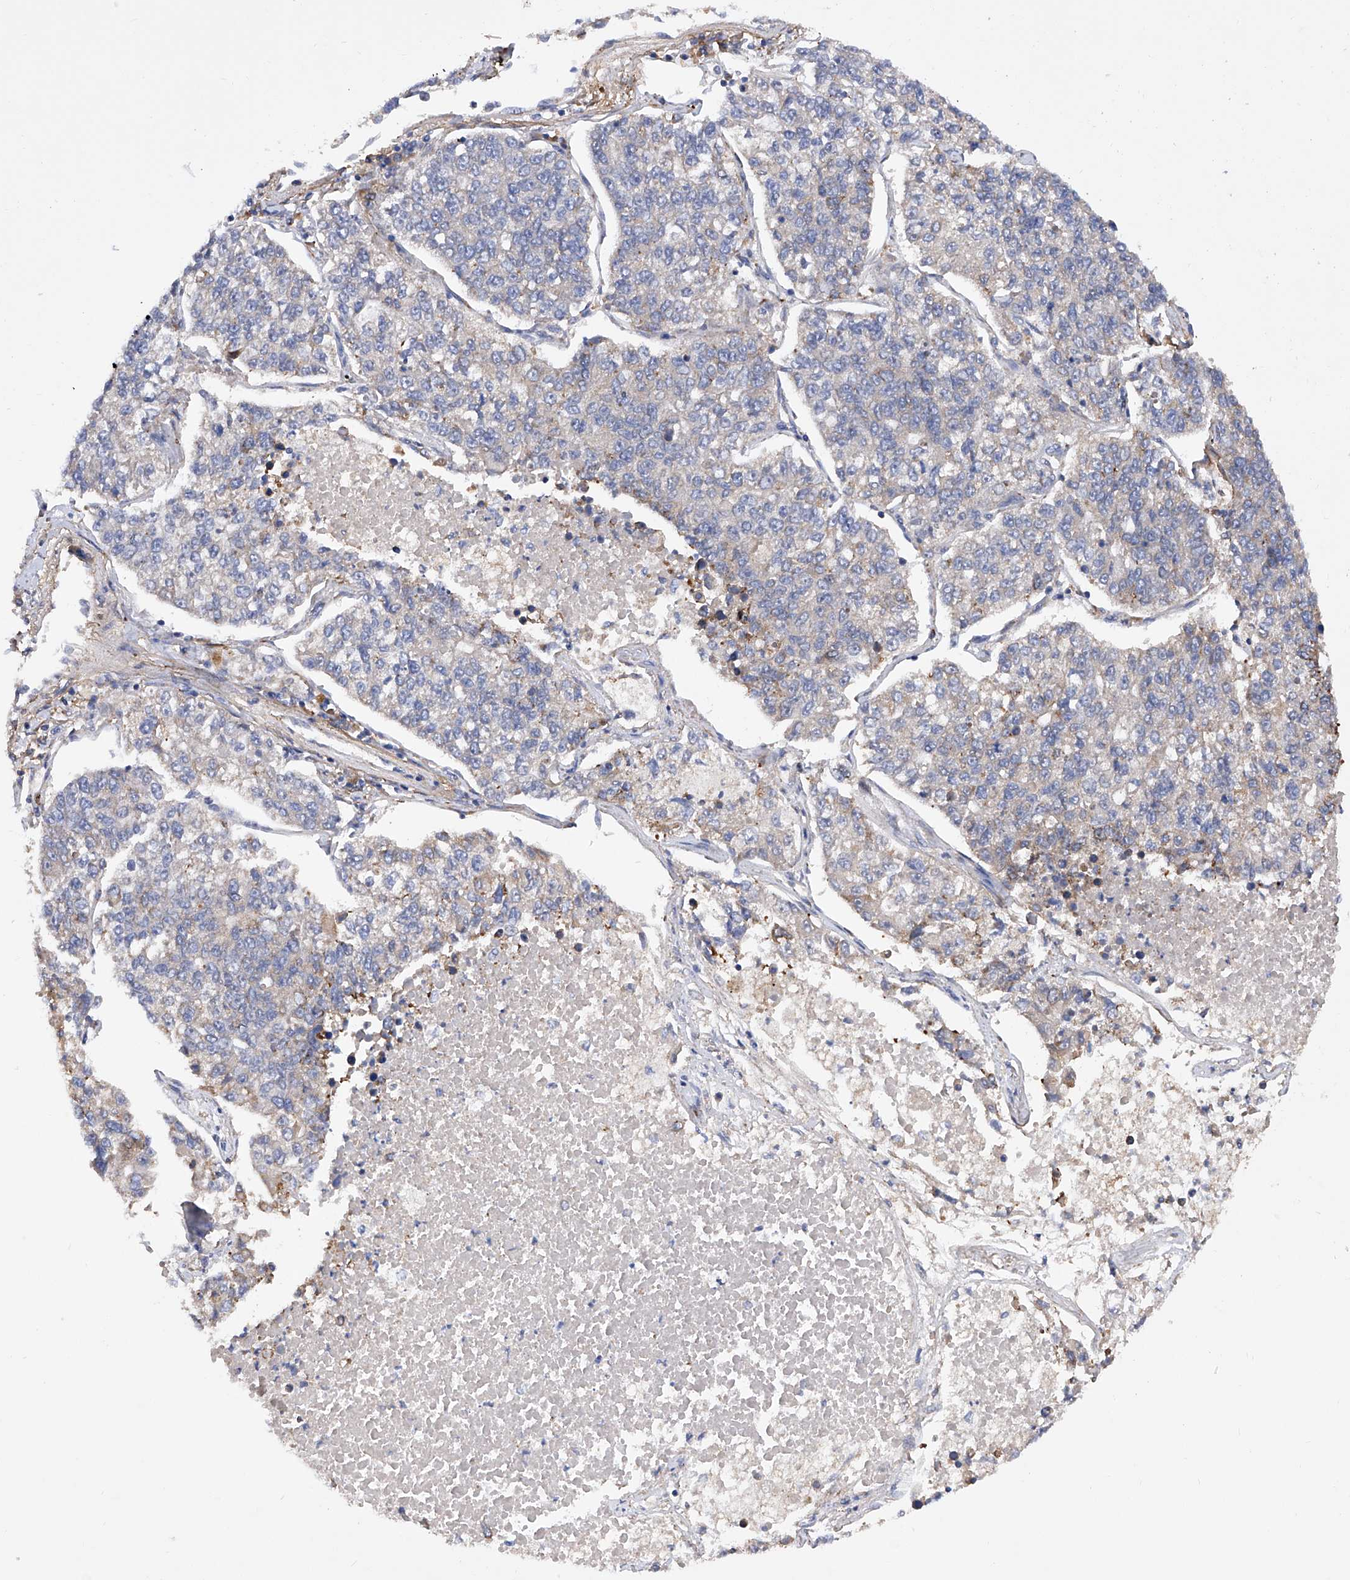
{"staining": {"intensity": "weak", "quantity": "<25%", "location": "cytoplasmic/membranous"}, "tissue": "lung cancer", "cell_type": "Tumor cells", "image_type": "cancer", "snomed": [{"axis": "morphology", "description": "Adenocarcinoma, NOS"}, {"axis": "topography", "description": "Lung"}], "caption": "Photomicrograph shows no significant protein staining in tumor cells of lung adenocarcinoma. Brightfield microscopy of immunohistochemistry stained with DAB (brown) and hematoxylin (blue), captured at high magnification.", "gene": "INPP5B", "patient": {"sex": "male", "age": 49}}